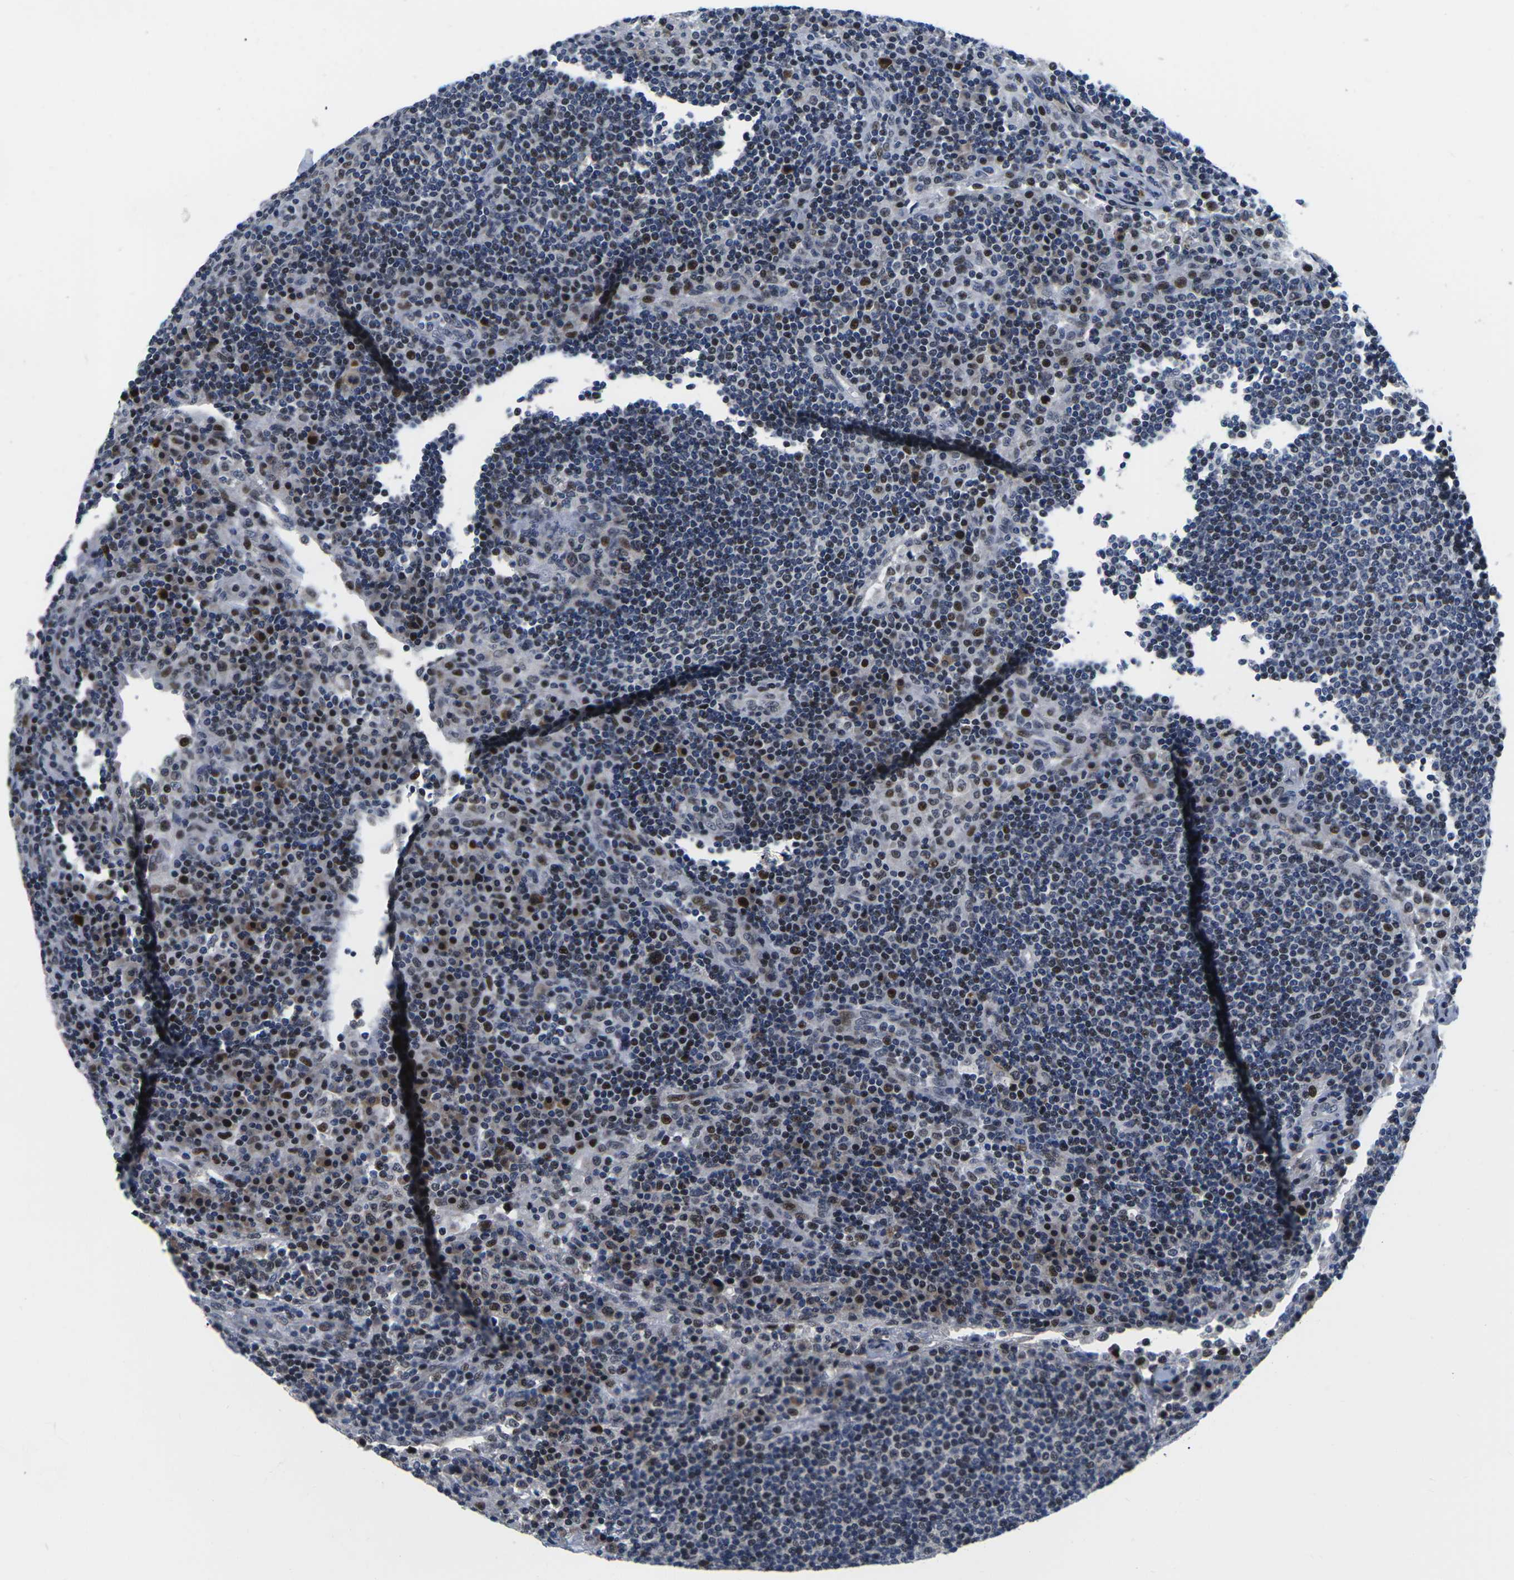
{"staining": {"intensity": "moderate", "quantity": "25%-75%", "location": "nuclear"}, "tissue": "lymph node", "cell_type": "Germinal center cells", "image_type": "normal", "snomed": [{"axis": "morphology", "description": "Normal tissue, NOS"}, {"axis": "topography", "description": "Lymph node"}], "caption": "A brown stain highlights moderate nuclear expression of a protein in germinal center cells of unremarkable lymph node. The staining is performed using DAB brown chromogen to label protein expression. The nuclei are counter-stained blue using hematoxylin.", "gene": "CDC73", "patient": {"sex": "female", "age": 53}}